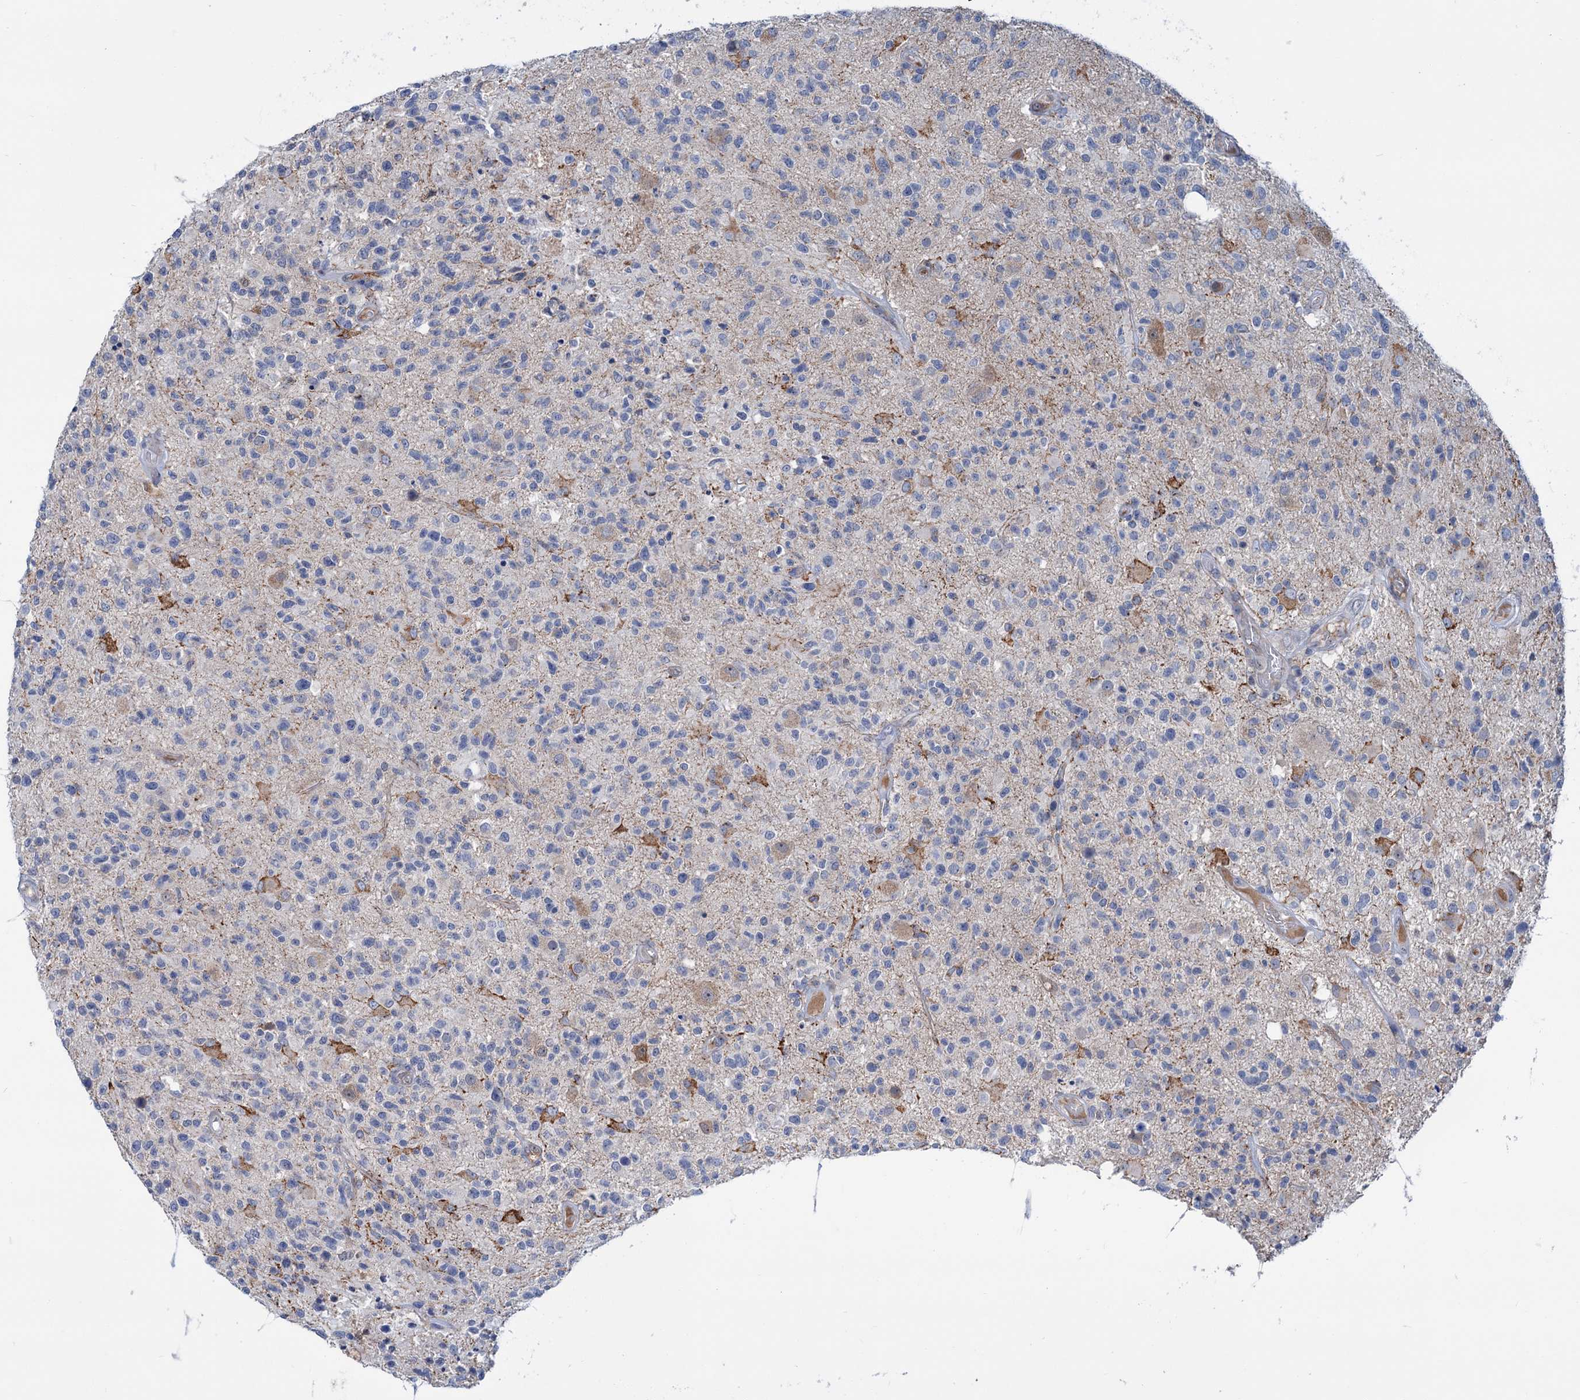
{"staining": {"intensity": "negative", "quantity": "none", "location": "none"}, "tissue": "glioma", "cell_type": "Tumor cells", "image_type": "cancer", "snomed": [{"axis": "morphology", "description": "Glioma, malignant, High grade"}, {"axis": "morphology", "description": "Glioblastoma, NOS"}, {"axis": "topography", "description": "Brain"}], "caption": "Immunohistochemistry of high-grade glioma (malignant) shows no positivity in tumor cells.", "gene": "LPIN1", "patient": {"sex": "male", "age": 60}}